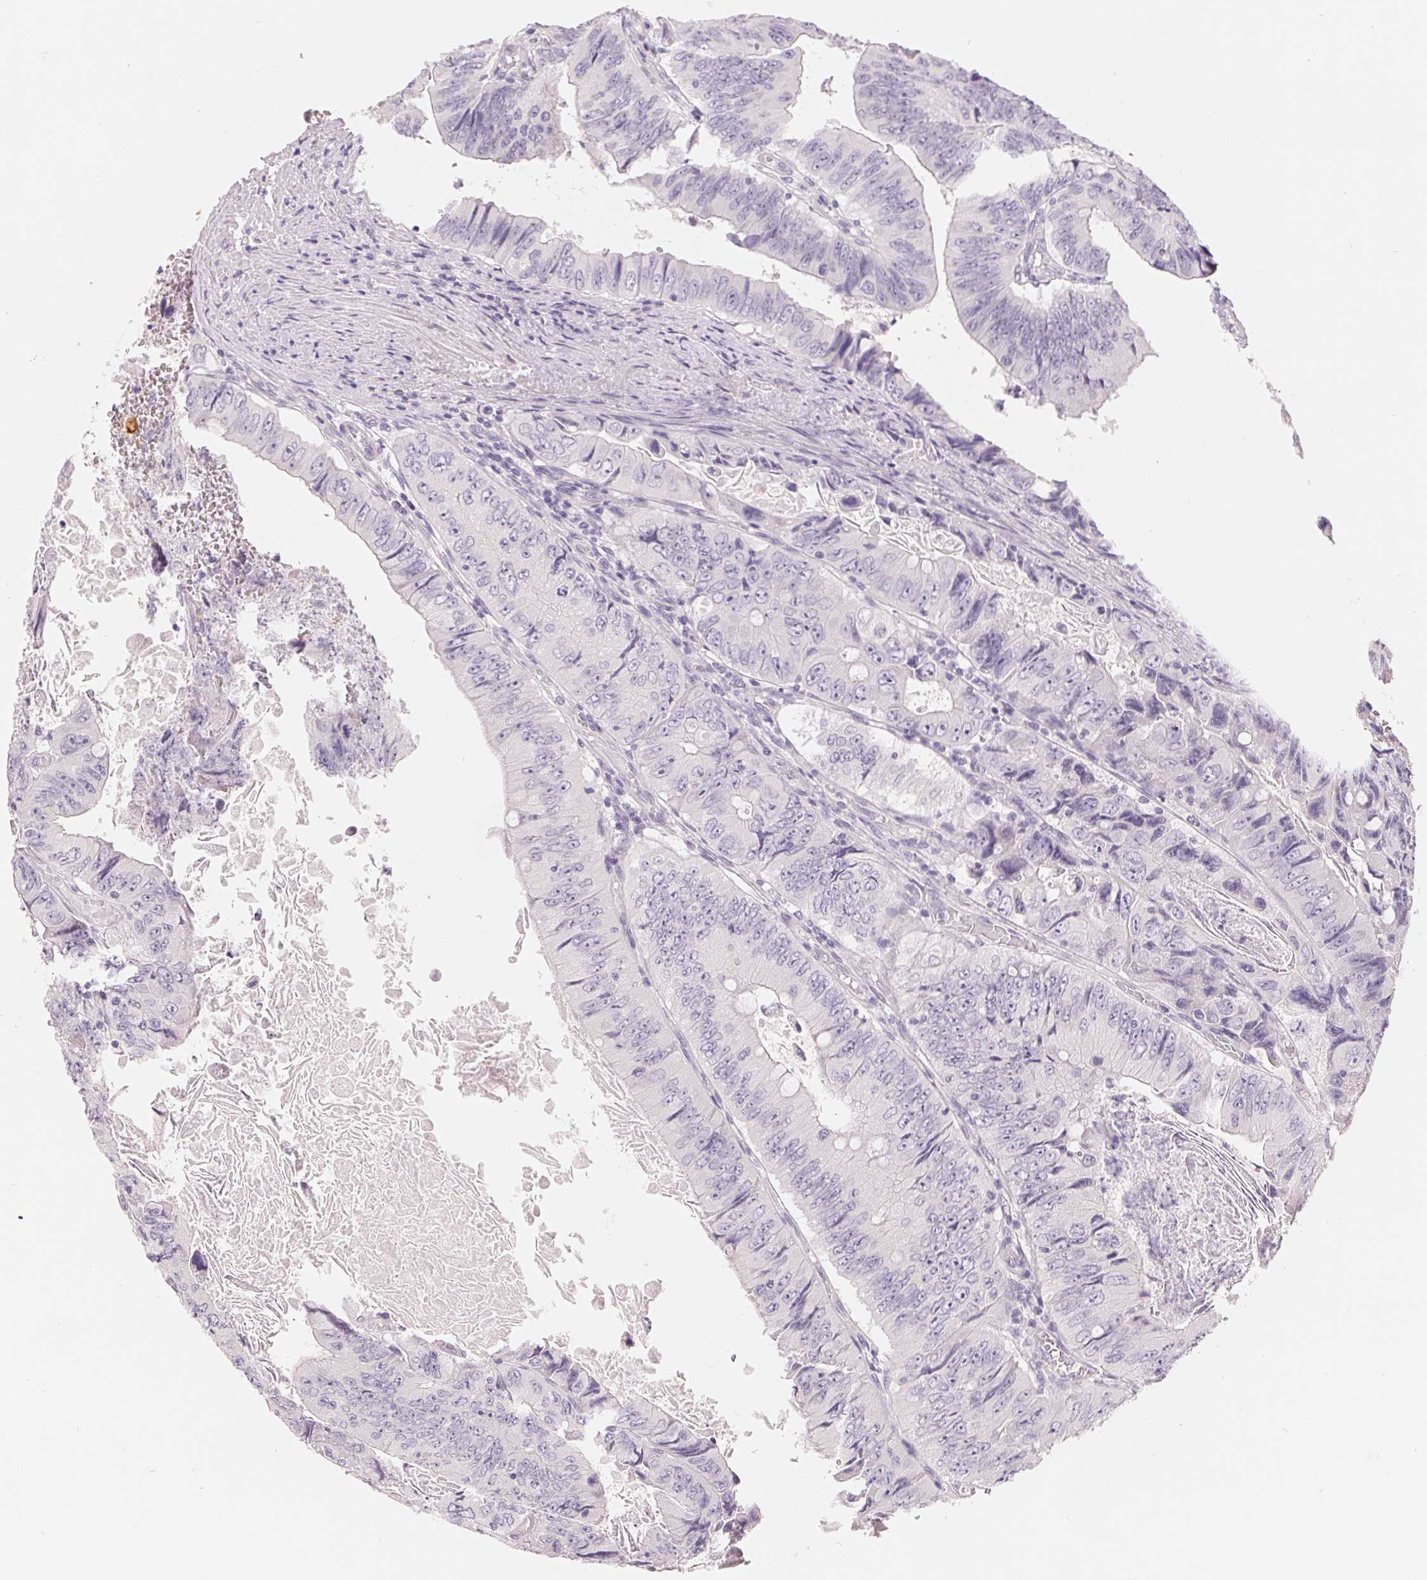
{"staining": {"intensity": "negative", "quantity": "none", "location": "none"}, "tissue": "colorectal cancer", "cell_type": "Tumor cells", "image_type": "cancer", "snomed": [{"axis": "morphology", "description": "Adenocarcinoma, NOS"}, {"axis": "topography", "description": "Colon"}], "caption": "Human adenocarcinoma (colorectal) stained for a protein using IHC demonstrates no positivity in tumor cells.", "gene": "CFHR2", "patient": {"sex": "female", "age": 84}}